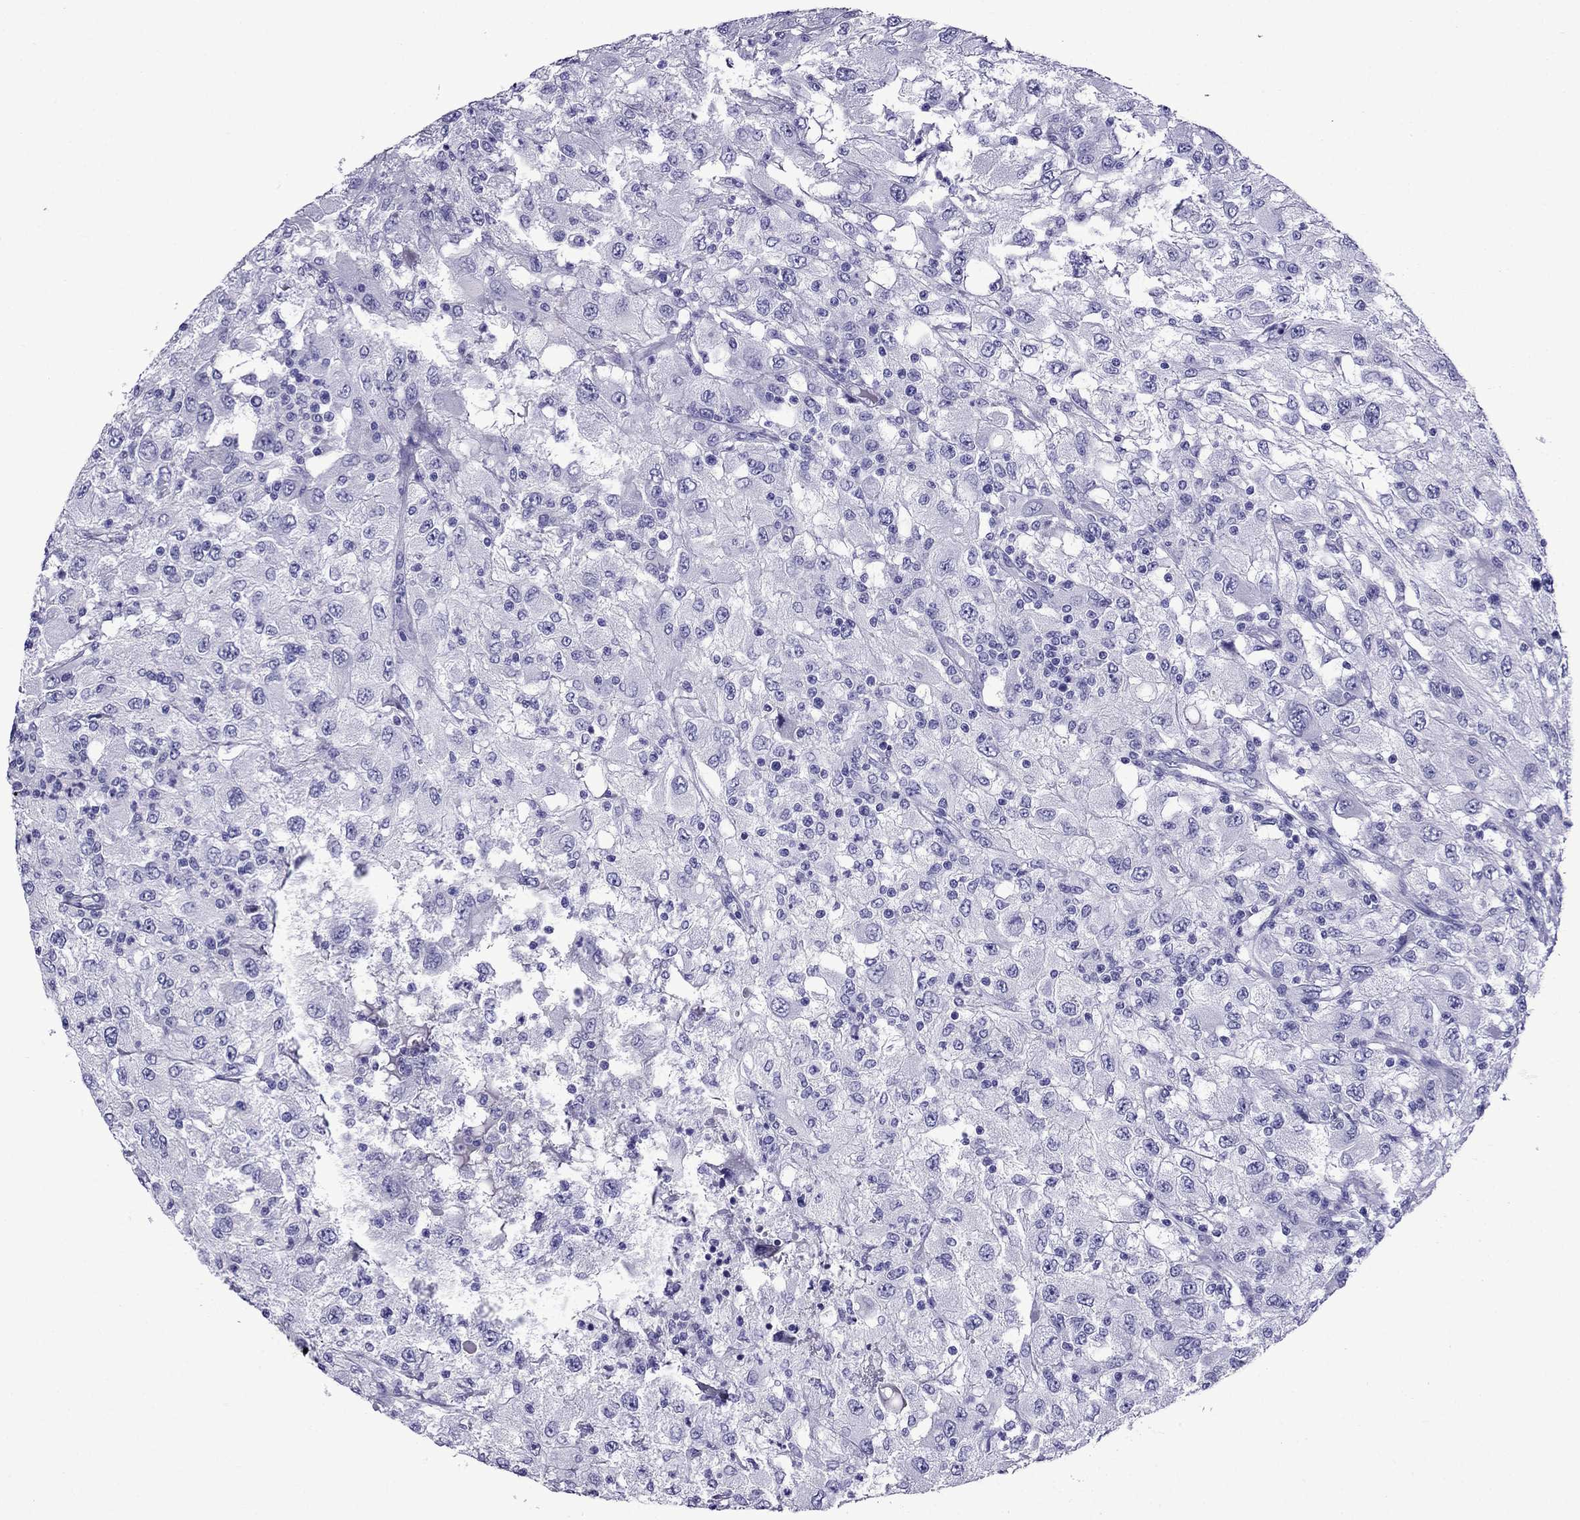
{"staining": {"intensity": "negative", "quantity": "none", "location": "none"}, "tissue": "renal cancer", "cell_type": "Tumor cells", "image_type": "cancer", "snomed": [{"axis": "morphology", "description": "Adenocarcinoma, NOS"}, {"axis": "topography", "description": "Kidney"}], "caption": "IHC histopathology image of neoplastic tissue: renal cancer (adenocarcinoma) stained with DAB displays no significant protein staining in tumor cells.", "gene": "CRYBA1", "patient": {"sex": "female", "age": 67}}